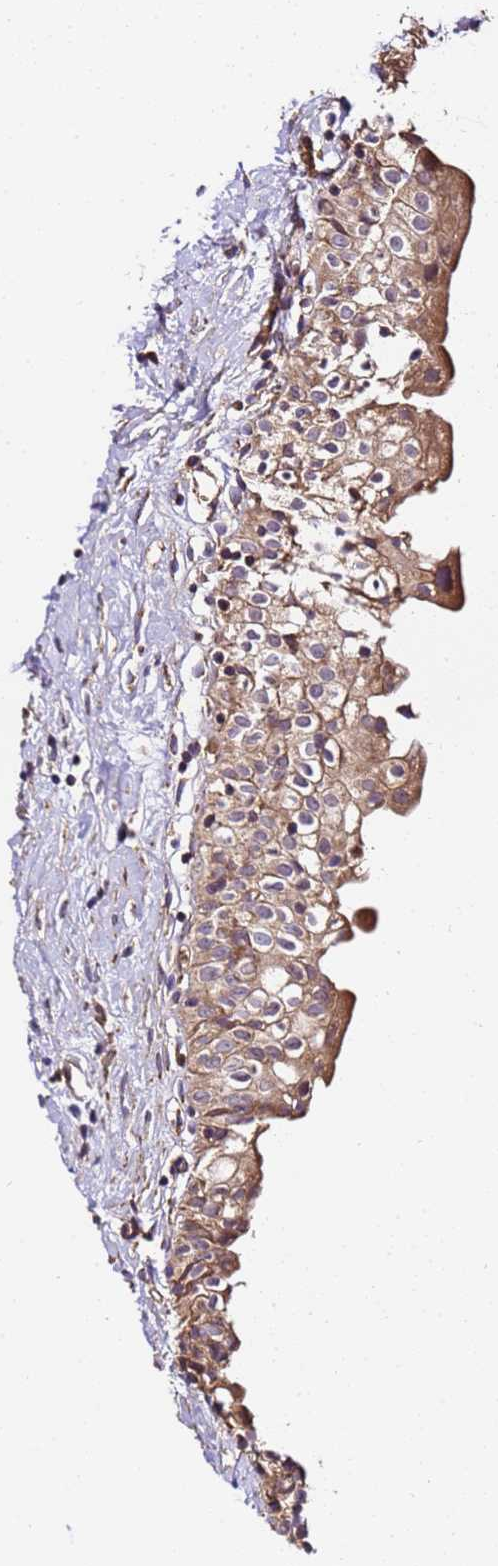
{"staining": {"intensity": "moderate", "quantity": ">75%", "location": "cytoplasmic/membranous"}, "tissue": "urinary bladder", "cell_type": "Urothelial cells", "image_type": "normal", "snomed": [{"axis": "morphology", "description": "Normal tissue, NOS"}, {"axis": "topography", "description": "Urinary bladder"}], "caption": "Immunohistochemistry staining of normal urinary bladder, which reveals medium levels of moderate cytoplasmic/membranous positivity in about >75% of urothelial cells indicating moderate cytoplasmic/membranous protein expression. The staining was performed using DAB (3,3'-diaminobenzidine) (brown) for protein detection and nuclei were counterstained in hematoxylin (blue).", "gene": "LRRIQ1", "patient": {"sex": "male", "age": 51}}